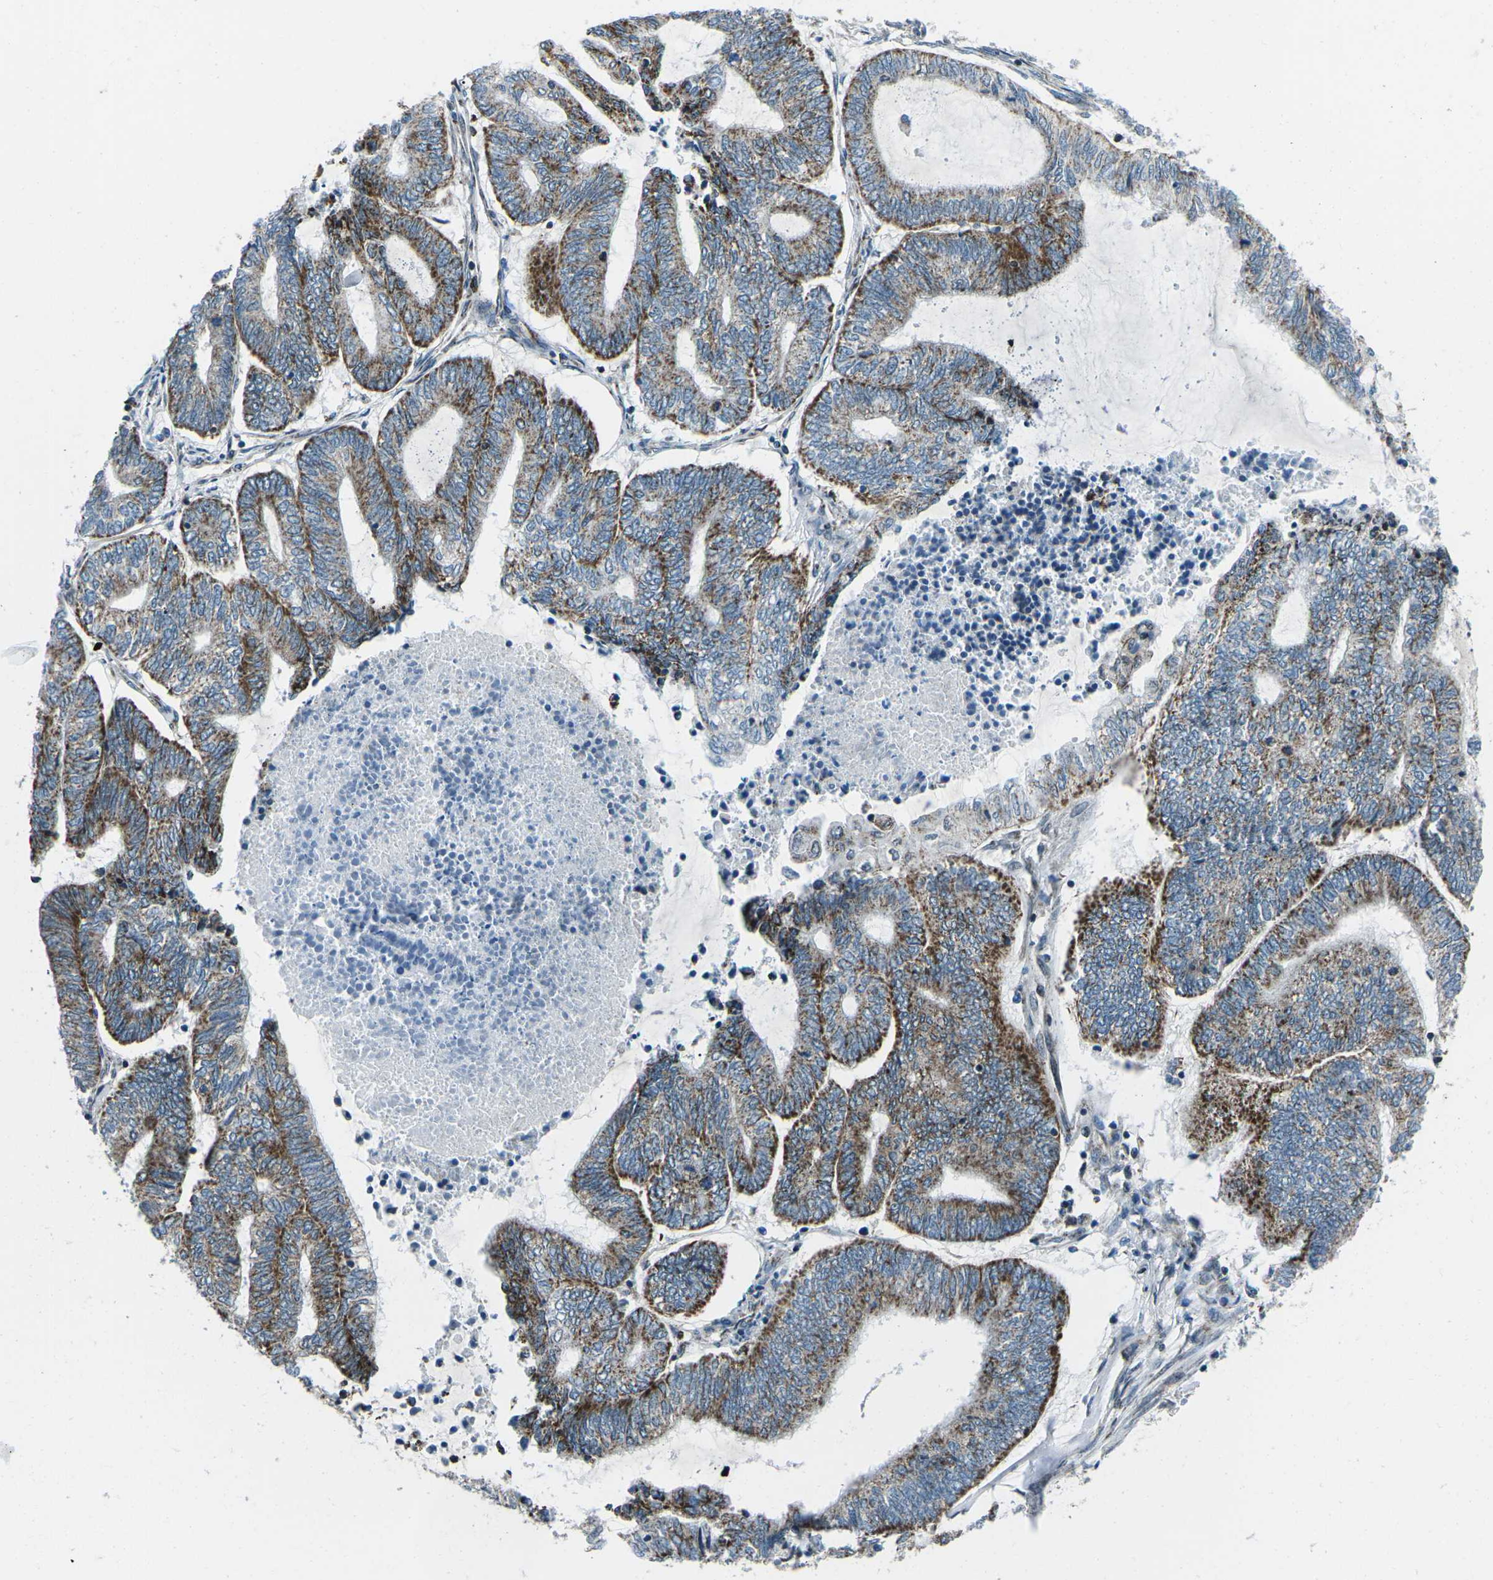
{"staining": {"intensity": "strong", "quantity": ">75%", "location": "cytoplasmic/membranous"}, "tissue": "endometrial cancer", "cell_type": "Tumor cells", "image_type": "cancer", "snomed": [{"axis": "morphology", "description": "Adenocarcinoma, NOS"}, {"axis": "topography", "description": "Uterus"}, {"axis": "topography", "description": "Endometrium"}], "caption": "This photomicrograph displays IHC staining of human adenocarcinoma (endometrial), with high strong cytoplasmic/membranous expression in about >75% of tumor cells.", "gene": "RFESD", "patient": {"sex": "female", "age": 70}}